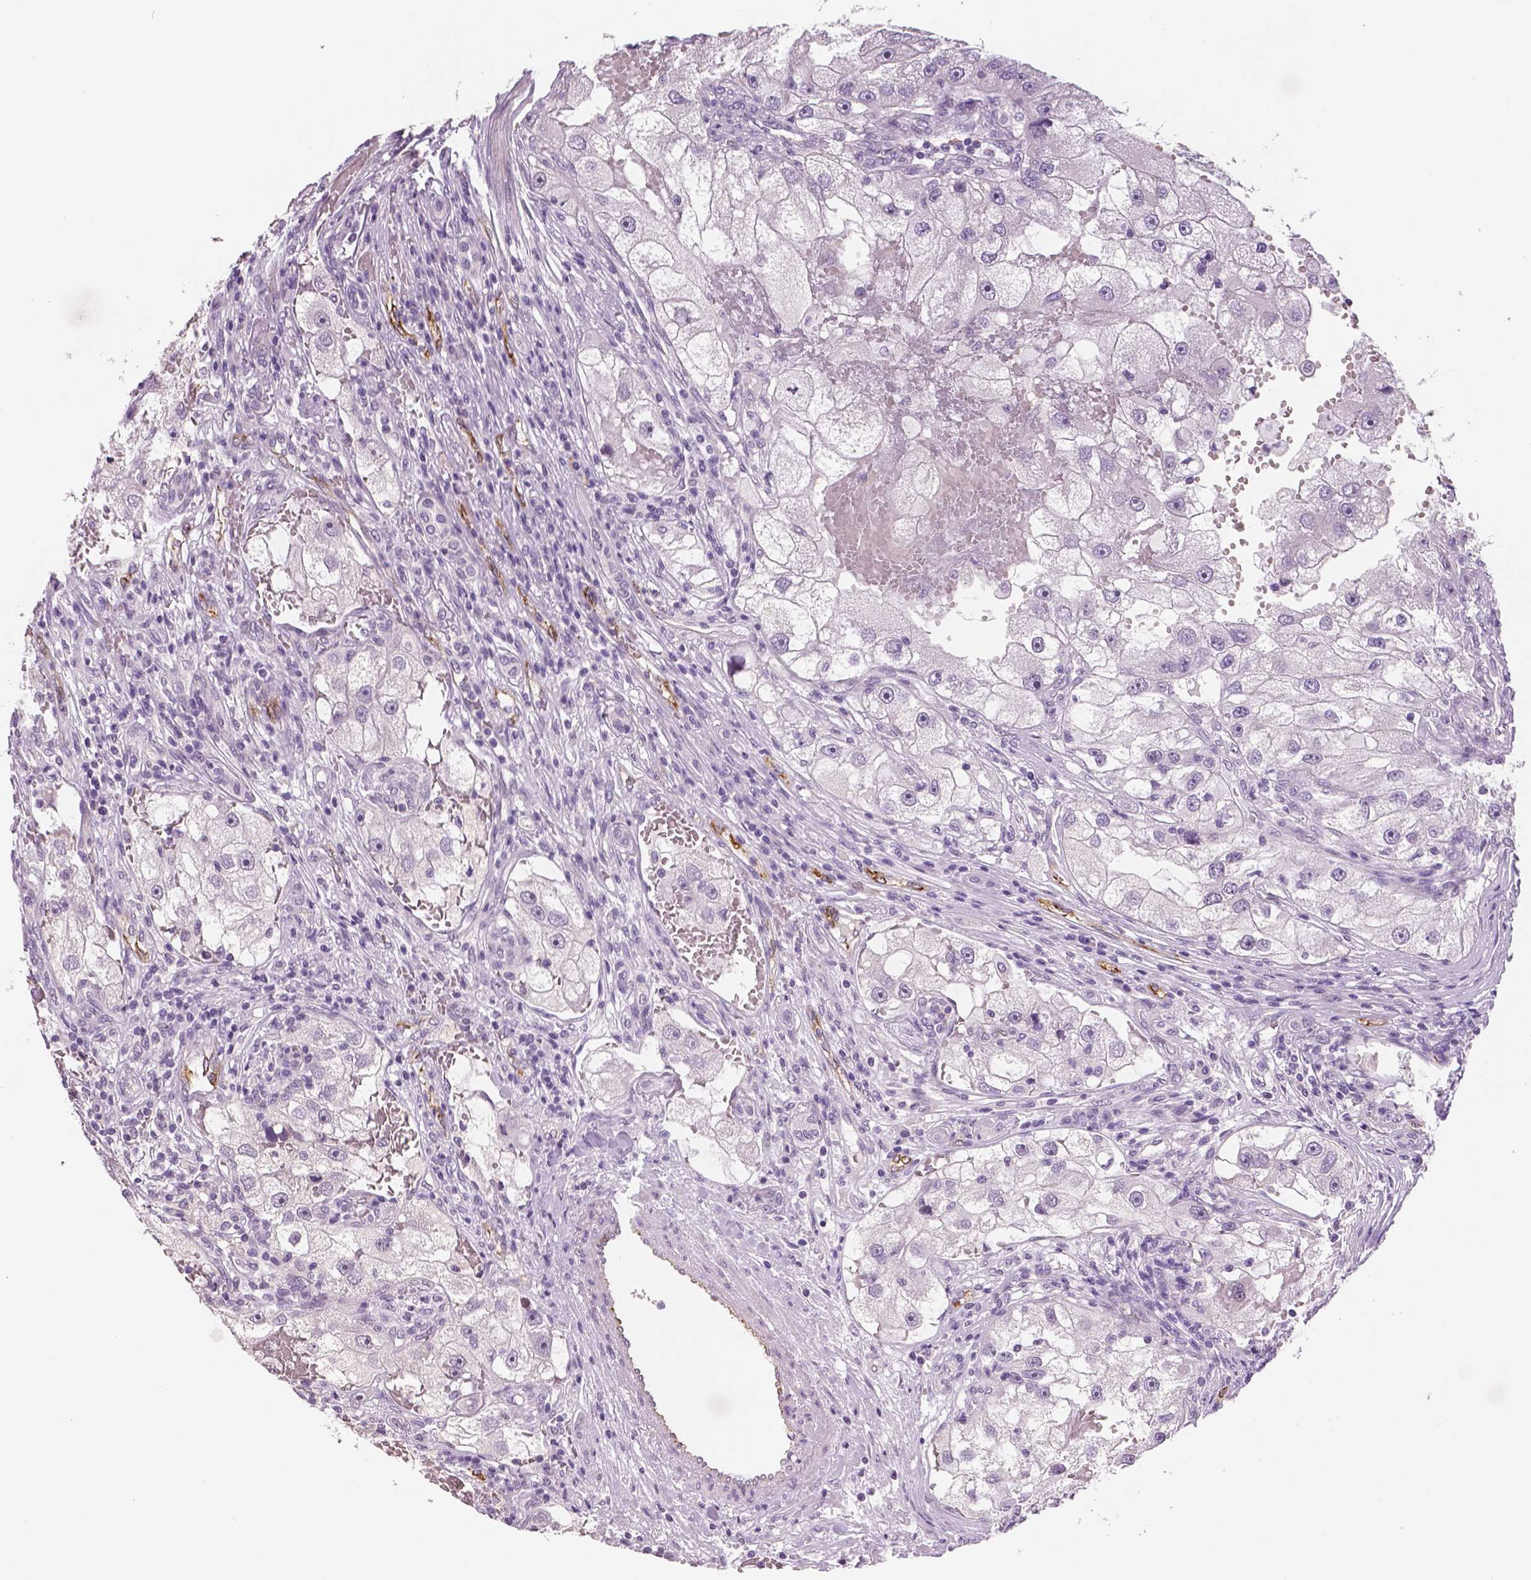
{"staining": {"intensity": "negative", "quantity": "none", "location": "none"}, "tissue": "renal cancer", "cell_type": "Tumor cells", "image_type": "cancer", "snomed": [{"axis": "morphology", "description": "Adenocarcinoma, NOS"}, {"axis": "topography", "description": "Kidney"}], "caption": "IHC histopathology image of renal cancer (adenocarcinoma) stained for a protein (brown), which exhibits no expression in tumor cells.", "gene": "TSPAN7", "patient": {"sex": "male", "age": 63}}